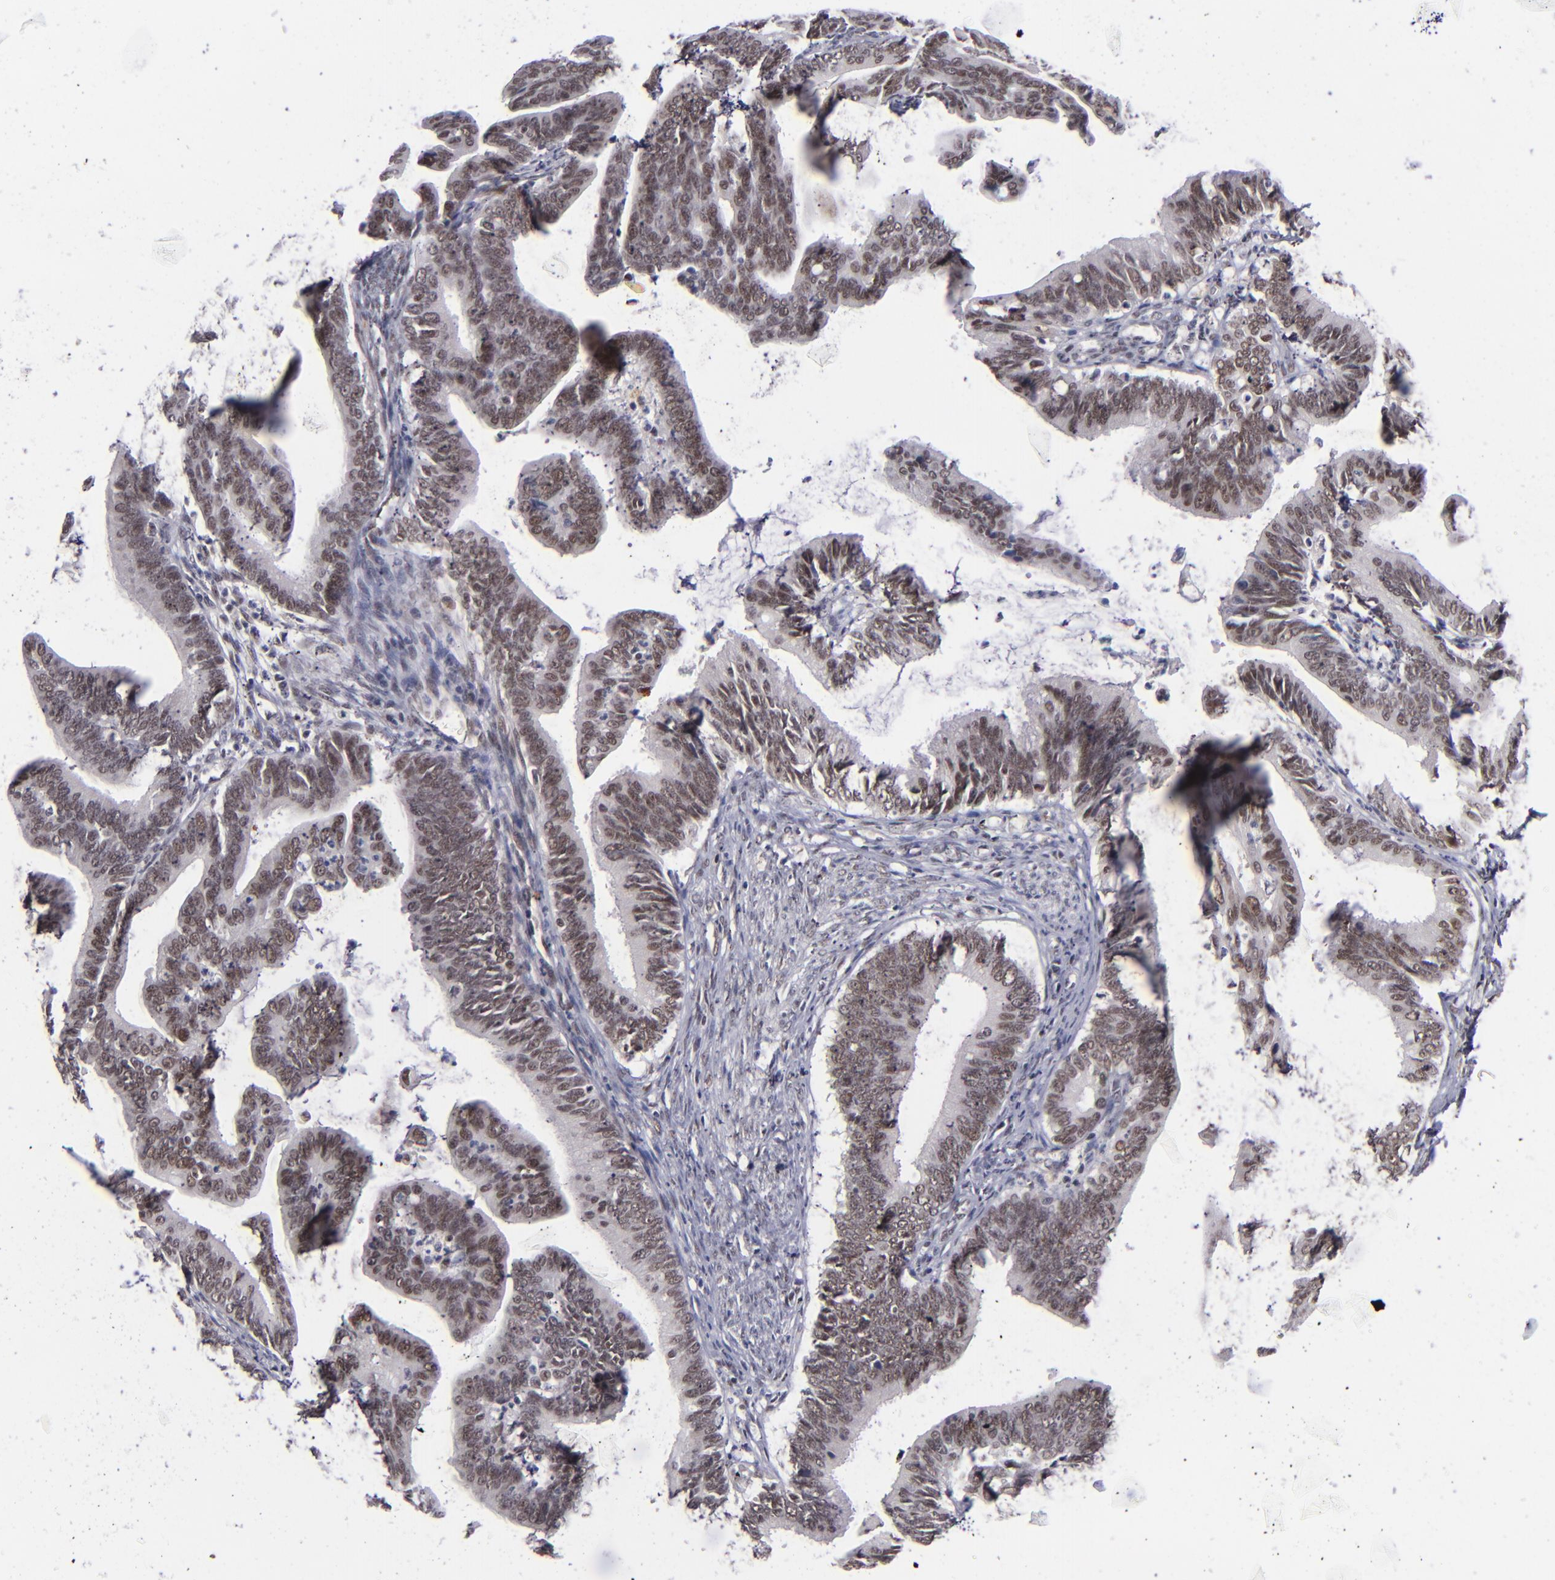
{"staining": {"intensity": "moderate", "quantity": ">75%", "location": "nuclear"}, "tissue": "cervical cancer", "cell_type": "Tumor cells", "image_type": "cancer", "snomed": [{"axis": "morphology", "description": "Adenocarcinoma, NOS"}, {"axis": "topography", "description": "Cervix"}], "caption": "The photomicrograph reveals a brown stain indicating the presence of a protein in the nuclear of tumor cells in cervical adenocarcinoma.", "gene": "MLLT3", "patient": {"sex": "female", "age": 47}}